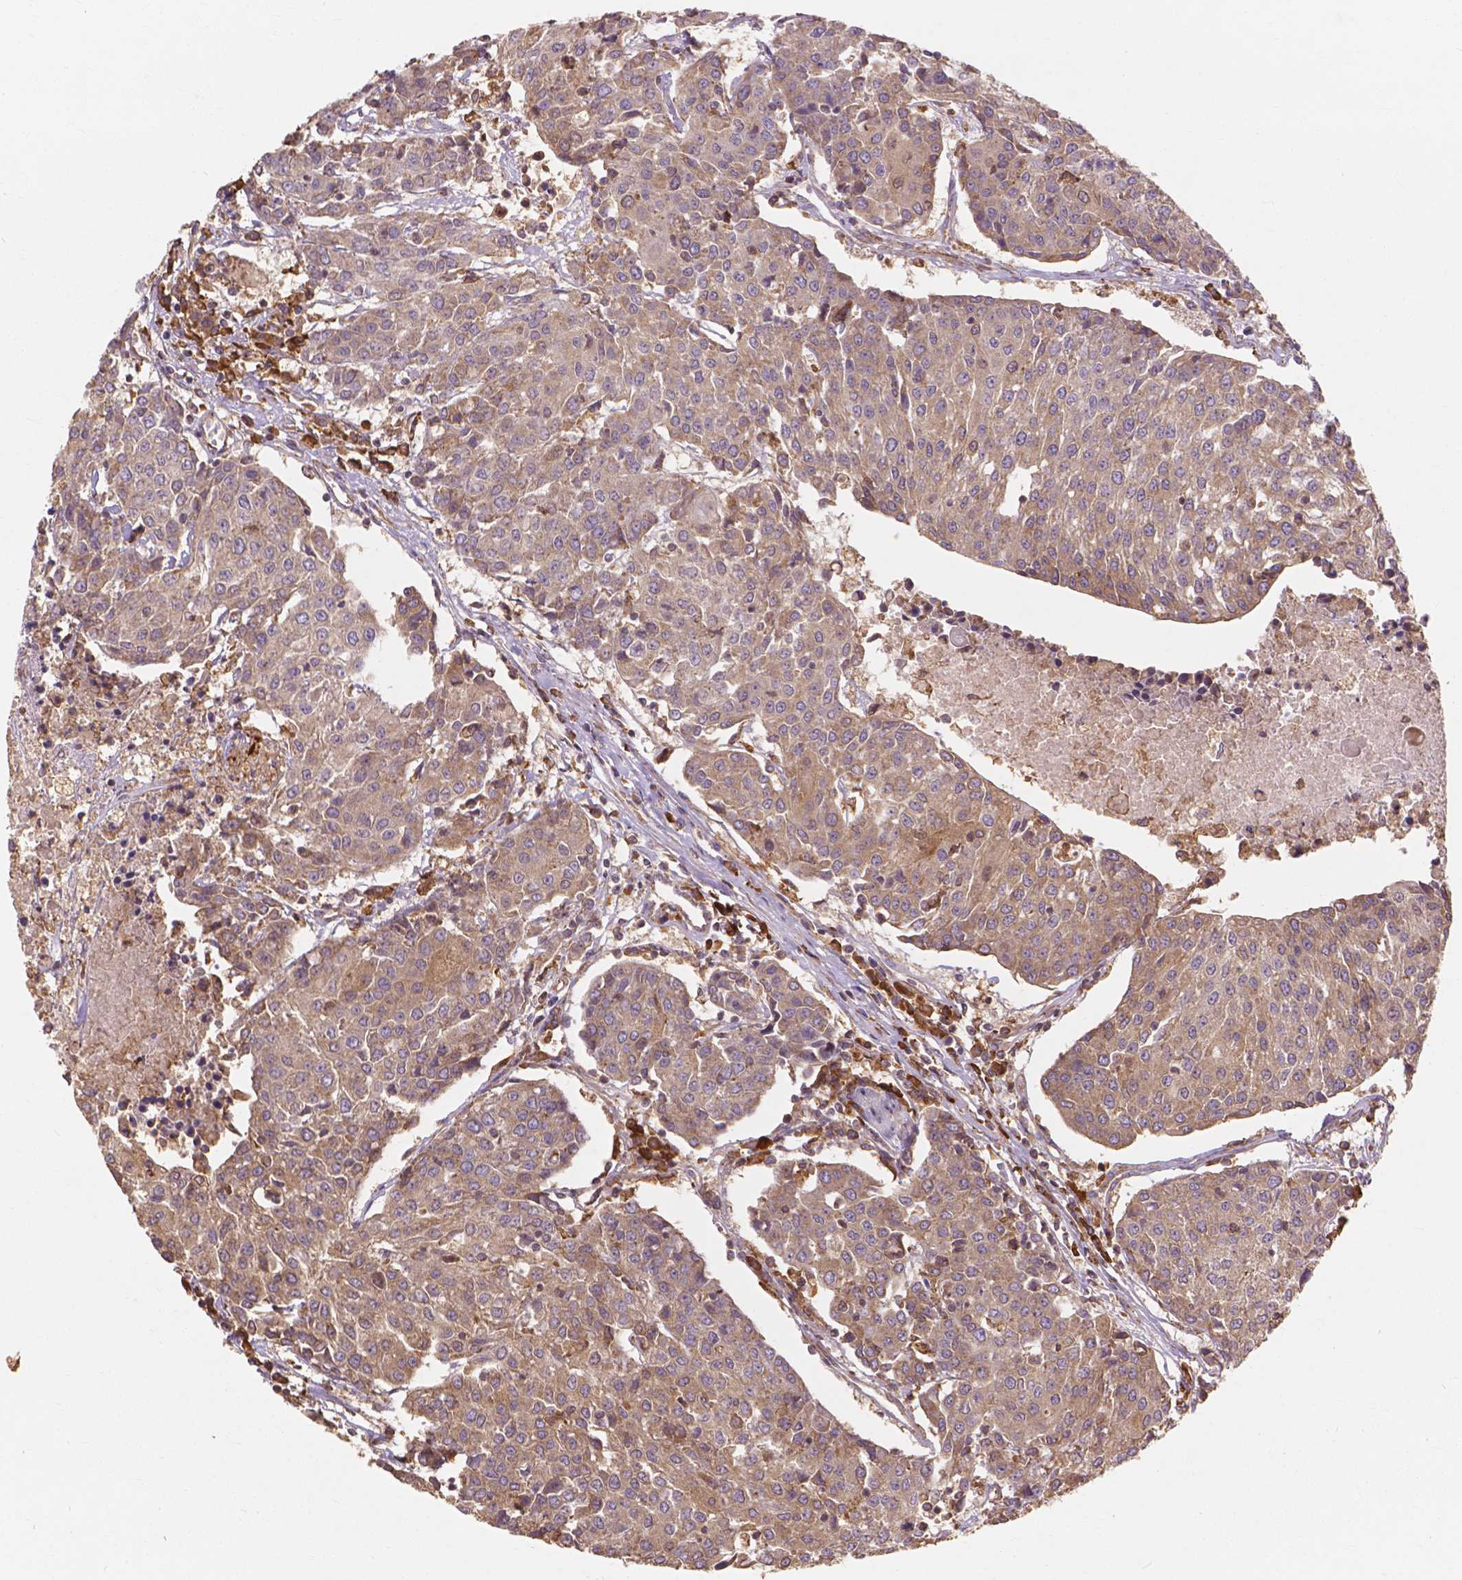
{"staining": {"intensity": "moderate", "quantity": ">75%", "location": "cytoplasmic/membranous"}, "tissue": "urothelial cancer", "cell_type": "Tumor cells", "image_type": "cancer", "snomed": [{"axis": "morphology", "description": "Urothelial carcinoma, High grade"}, {"axis": "topography", "description": "Urinary bladder"}], "caption": "About >75% of tumor cells in urothelial cancer show moderate cytoplasmic/membranous protein positivity as visualized by brown immunohistochemical staining.", "gene": "TAB2", "patient": {"sex": "female", "age": 85}}